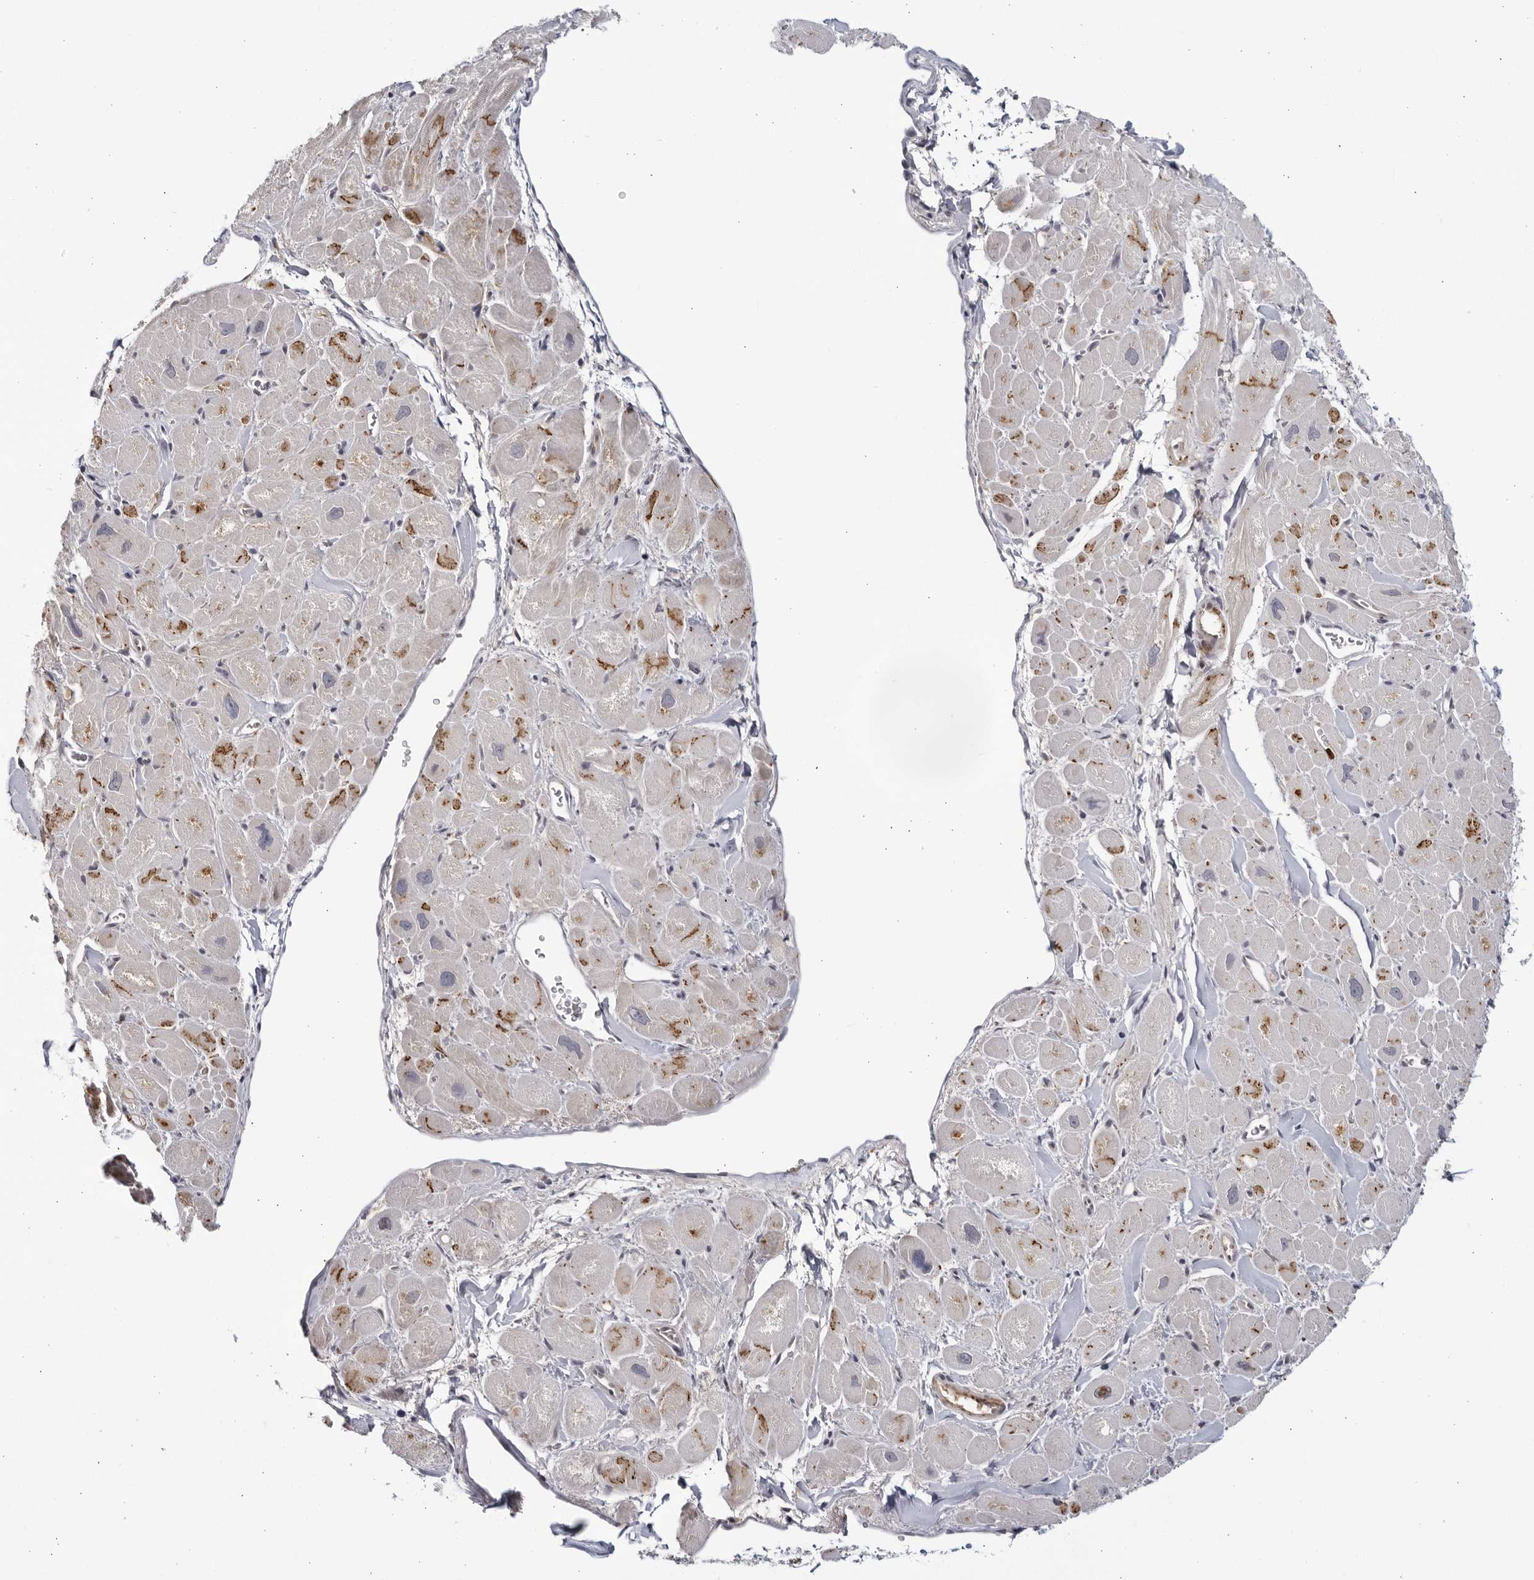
{"staining": {"intensity": "moderate", "quantity": "25%-75%", "location": "cytoplasmic/membranous"}, "tissue": "heart muscle", "cell_type": "Cardiomyocytes", "image_type": "normal", "snomed": [{"axis": "morphology", "description": "Normal tissue, NOS"}, {"axis": "topography", "description": "Heart"}], "caption": "DAB (3,3'-diaminobenzidine) immunohistochemical staining of benign heart muscle exhibits moderate cytoplasmic/membranous protein staining in approximately 25%-75% of cardiomyocytes.", "gene": "STRADB", "patient": {"sex": "male", "age": 49}}